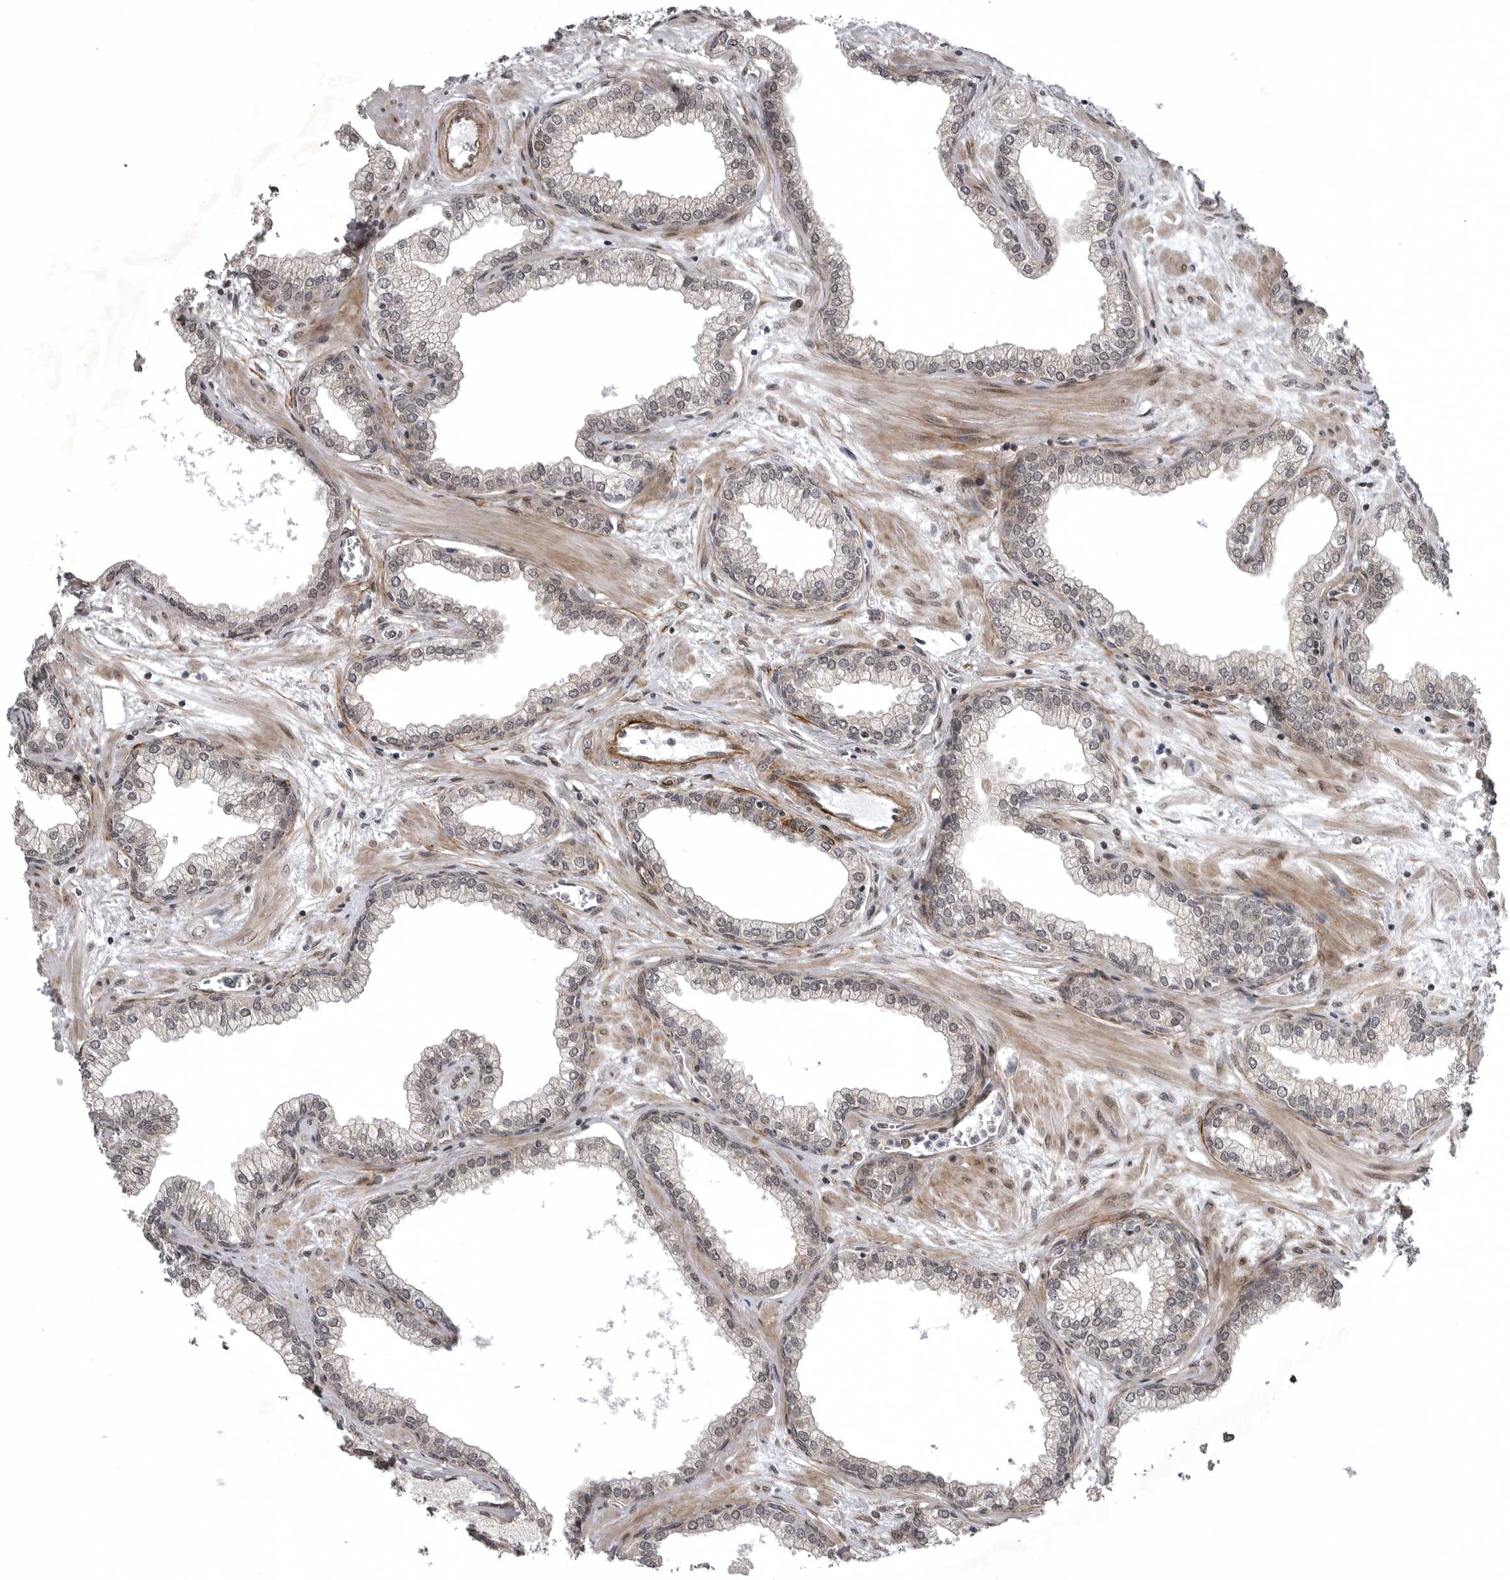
{"staining": {"intensity": "moderate", "quantity": "25%-75%", "location": "cytoplasmic/membranous,nuclear"}, "tissue": "prostate", "cell_type": "Glandular cells", "image_type": "normal", "snomed": [{"axis": "morphology", "description": "Normal tissue, NOS"}, {"axis": "morphology", "description": "Urothelial carcinoma, Low grade"}, {"axis": "topography", "description": "Urinary bladder"}, {"axis": "topography", "description": "Prostate"}], "caption": "Moderate cytoplasmic/membranous,nuclear staining is seen in approximately 25%-75% of glandular cells in unremarkable prostate. (DAB (3,3'-diaminobenzidine) = brown stain, brightfield microscopy at high magnification).", "gene": "SNX16", "patient": {"sex": "male", "age": 60}}